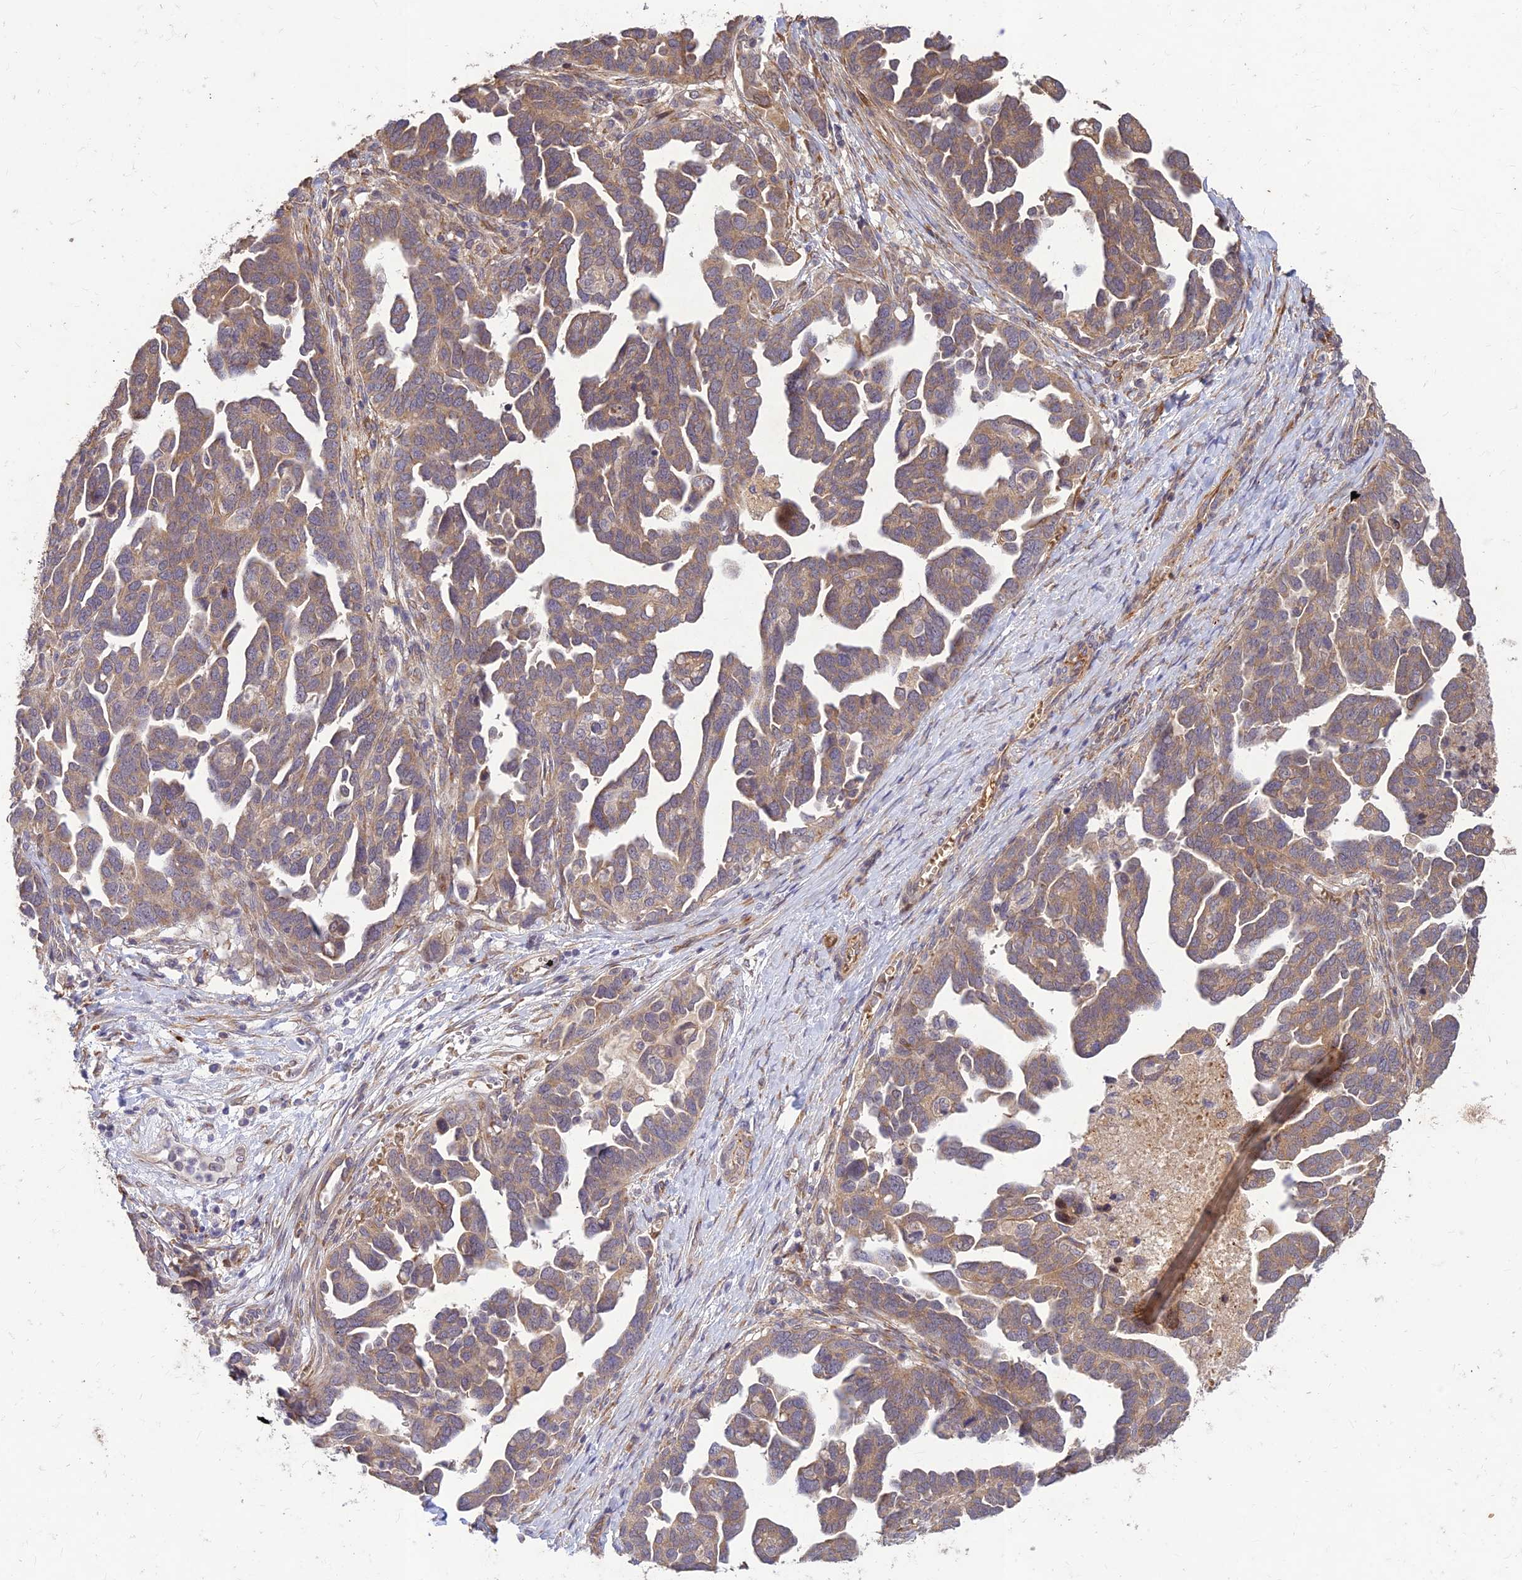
{"staining": {"intensity": "weak", "quantity": ">75%", "location": "cytoplasmic/membranous"}, "tissue": "ovarian cancer", "cell_type": "Tumor cells", "image_type": "cancer", "snomed": [{"axis": "morphology", "description": "Cystadenocarcinoma, serous, NOS"}, {"axis": "topography", "description": "Ovary"}], "caption": "Ovarian serous cystadenocarcinoma stained with a protein marker reveals weak staining in tumor cells.", "gene": "PPP1R11", "patient": {"sex": "female", "age": 54}}